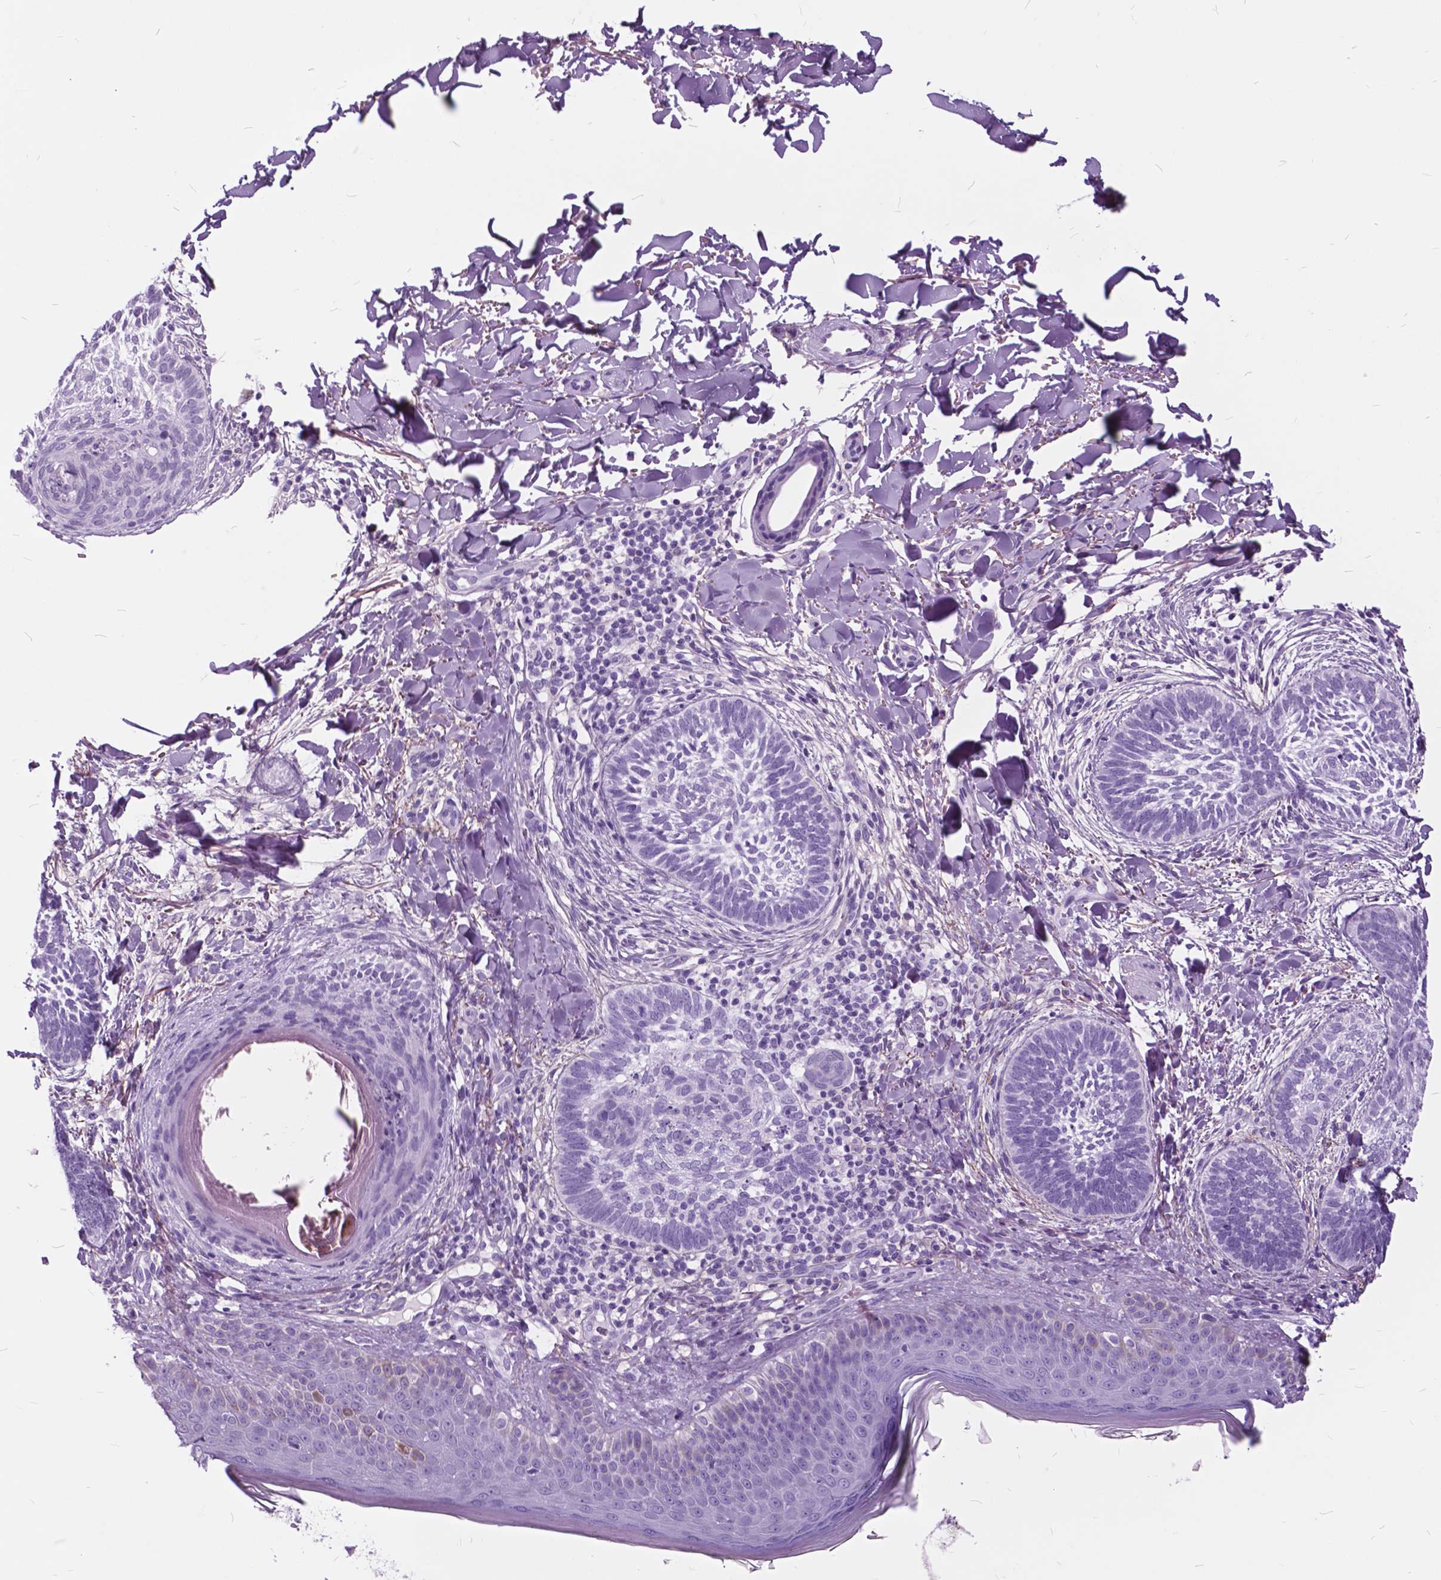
{"staining": {"intensity": "negative", "quantity": "none", "location": "none"}, "tissue": "skin cancer", "cell_type": "Tumor cells", "image_type": "cancer", "snomed": [{"axis": "morphology", "description": "Normal tissue, NOS"}, {"axis": "morphology", "description": "Basal cell carcinoma"}, {"axis": "topography", "description": "Skin"}], "caption": "DAB (3,3'-diaminobenzidine) immunohistochemical staining of human skin cancer displays no significant staining in tumor cells.", "gene": "GDF9", "patient": {"sex": "male", "age": 46}}